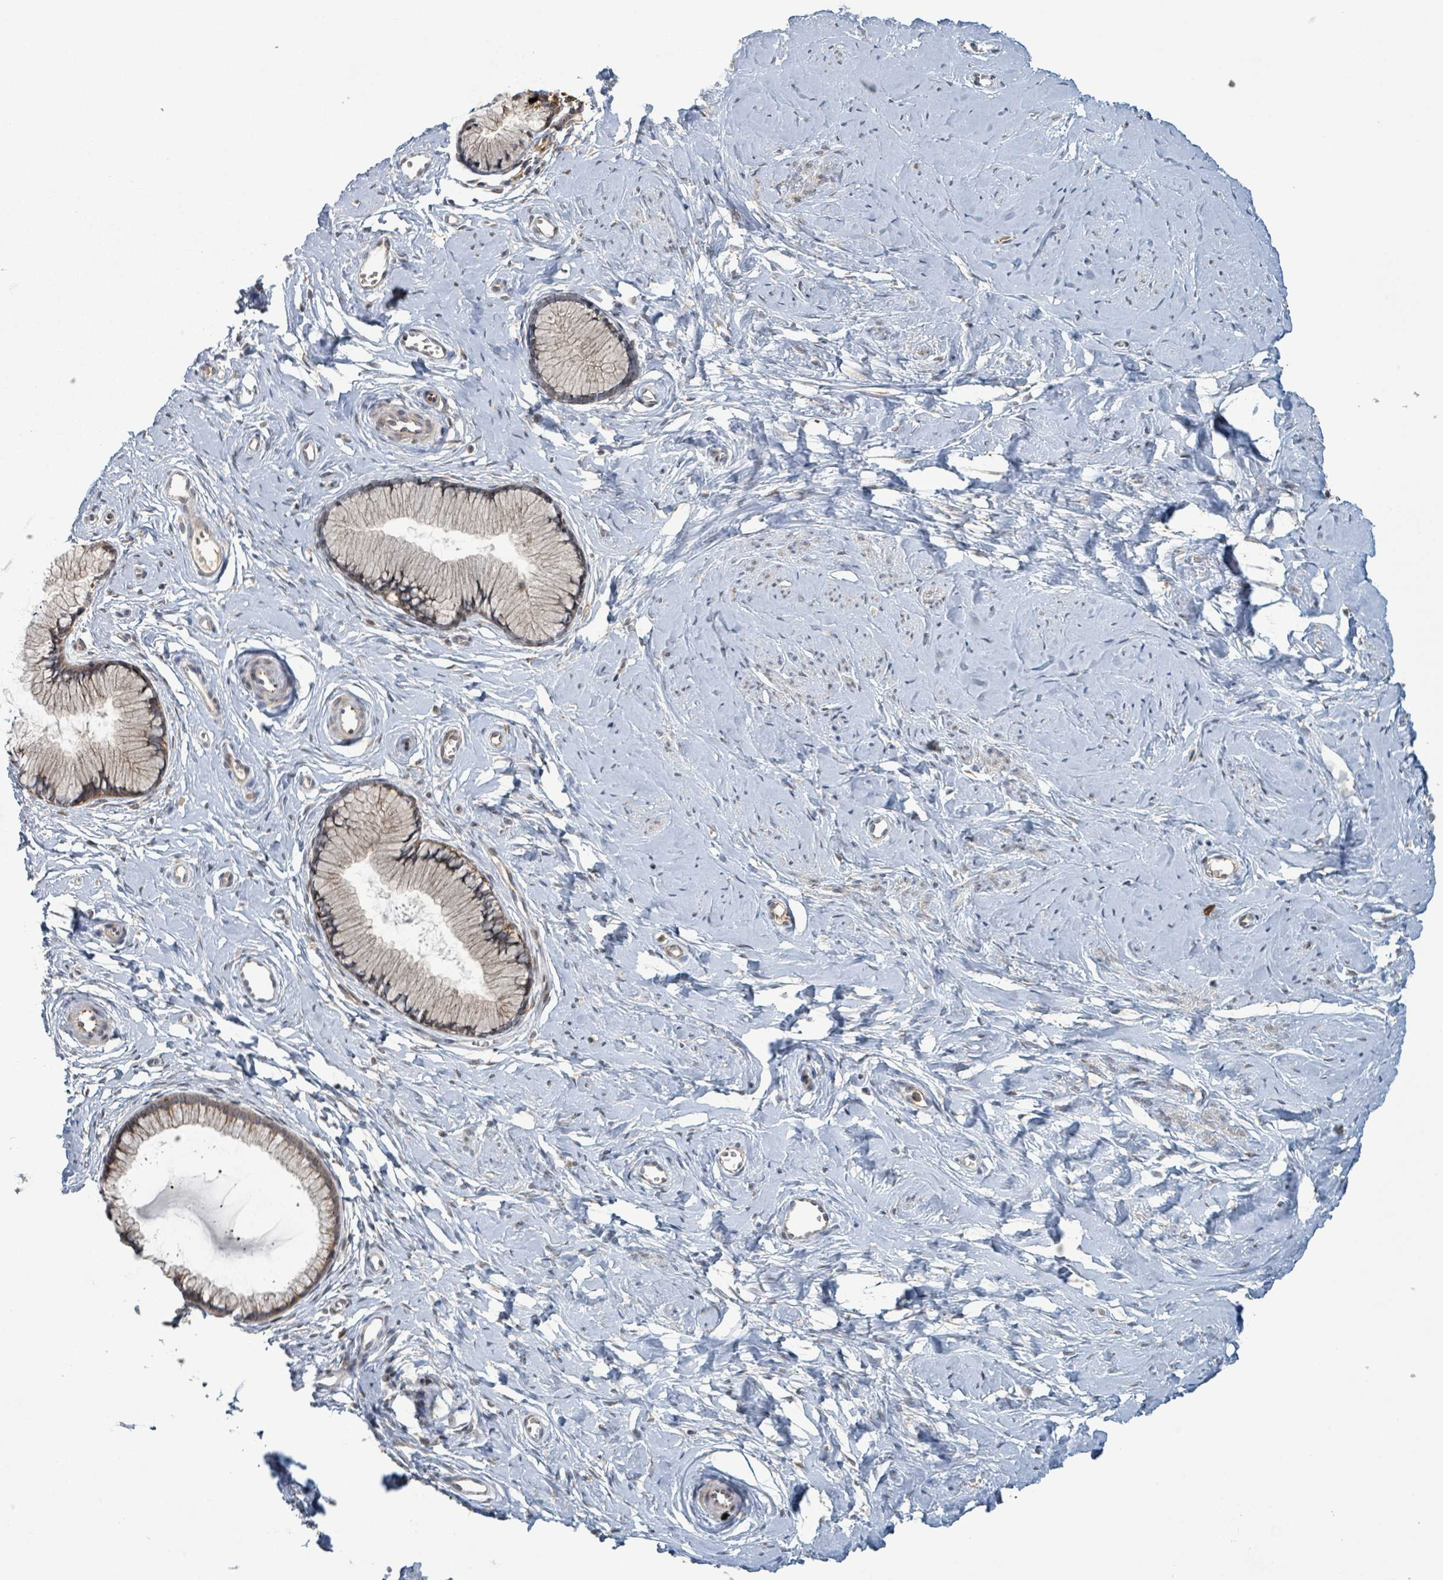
{"staining": {"intensity": "moderate", "quantity": "25%-75%", "location": "cytoplasmic/membranous"}, "tissue": "cervix", "cell_type": "Glandular cells", "image_type": "normal", "snomed": [{"axis": "morphology", "description": "Normal tissue, NOS"}, {"axis": "topography", "description": "Cervix"}], "caption": "Cervix stained for a protein (brown) reveals moderate cytoplasmic/membranous positive expression in approximately 25%-75% of glandular cells.", "gene": "OR51E1", "patient": {"sex": "female", "age": 40}}